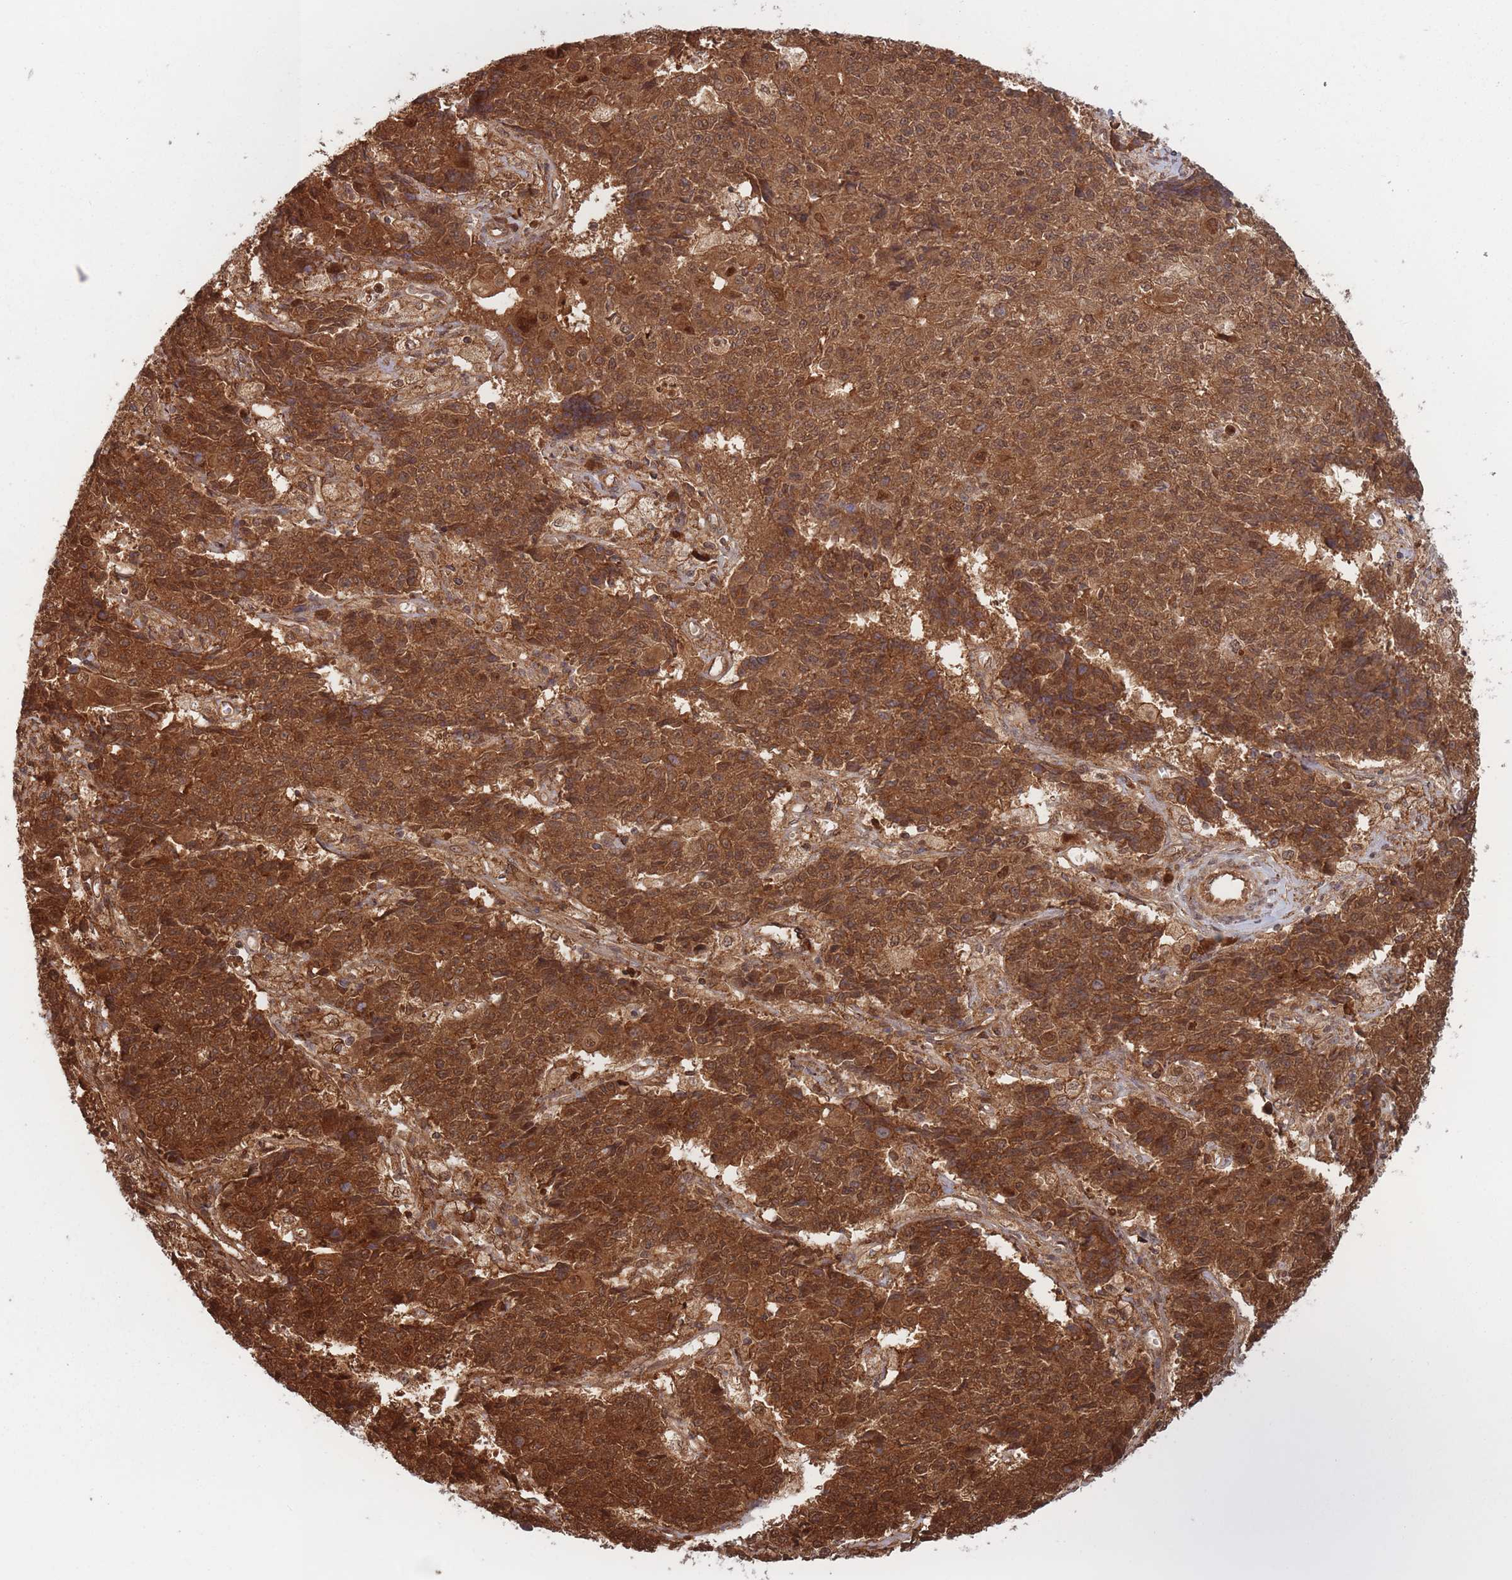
{"staining": {"intensity": "strong", "quantity": ">75%", "location": "cytoplasmic/membranous,nuclear"}, "tissue": "ovarian cancer", "cell_type": "Tumor cells", "image_type": "cancer", "snomed": [{"axis": "morphology", "description": "Carcinoma, endometroid"}, {"axis": "topography", "description": "Ovary"}], "caption": "Tumor cells demonstrate high levels of strong cytoplasmic/membranous and nuclear positivity in approximately >75% of cells in endometroid carcinoma (ovarian).", "gene": "PODXL2", "patient": {"sex": "female", "age": 42}}